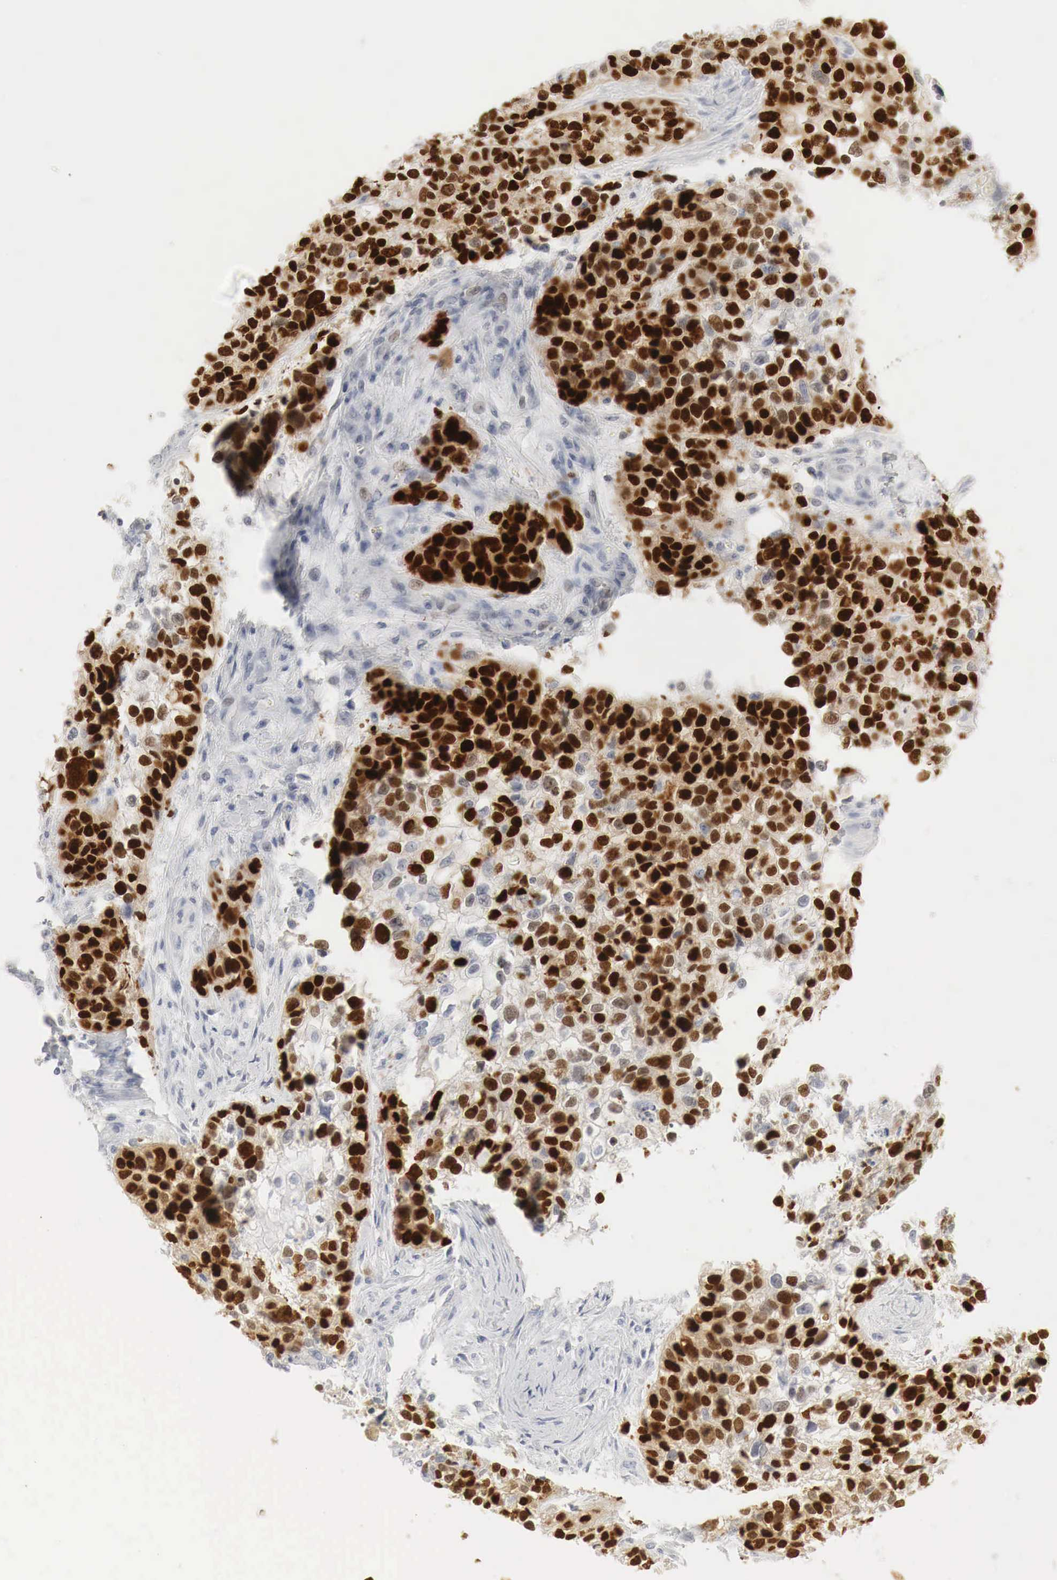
{"staining": {"intensity": "strong", "quantity": ">75%", "location": "nuclear"}, "tissue": "lung cancer", "cell_type": "Tumor cells", "image_type": "cancer", "snomed": [{"axis": "morphology", "description": "Squamous cell carcinoma, NOS"}, {"axis": "topography", "description": "Lymph node"}, {"axis": "topography", "description": "Lung"}], "caption": "Tumor cells exhibit strong nuclear positivity in approximately >75% of cells in lung squamous cell carcinoma.", "gene": "TP63", "patient": {"sex": "male", "age": 74}}